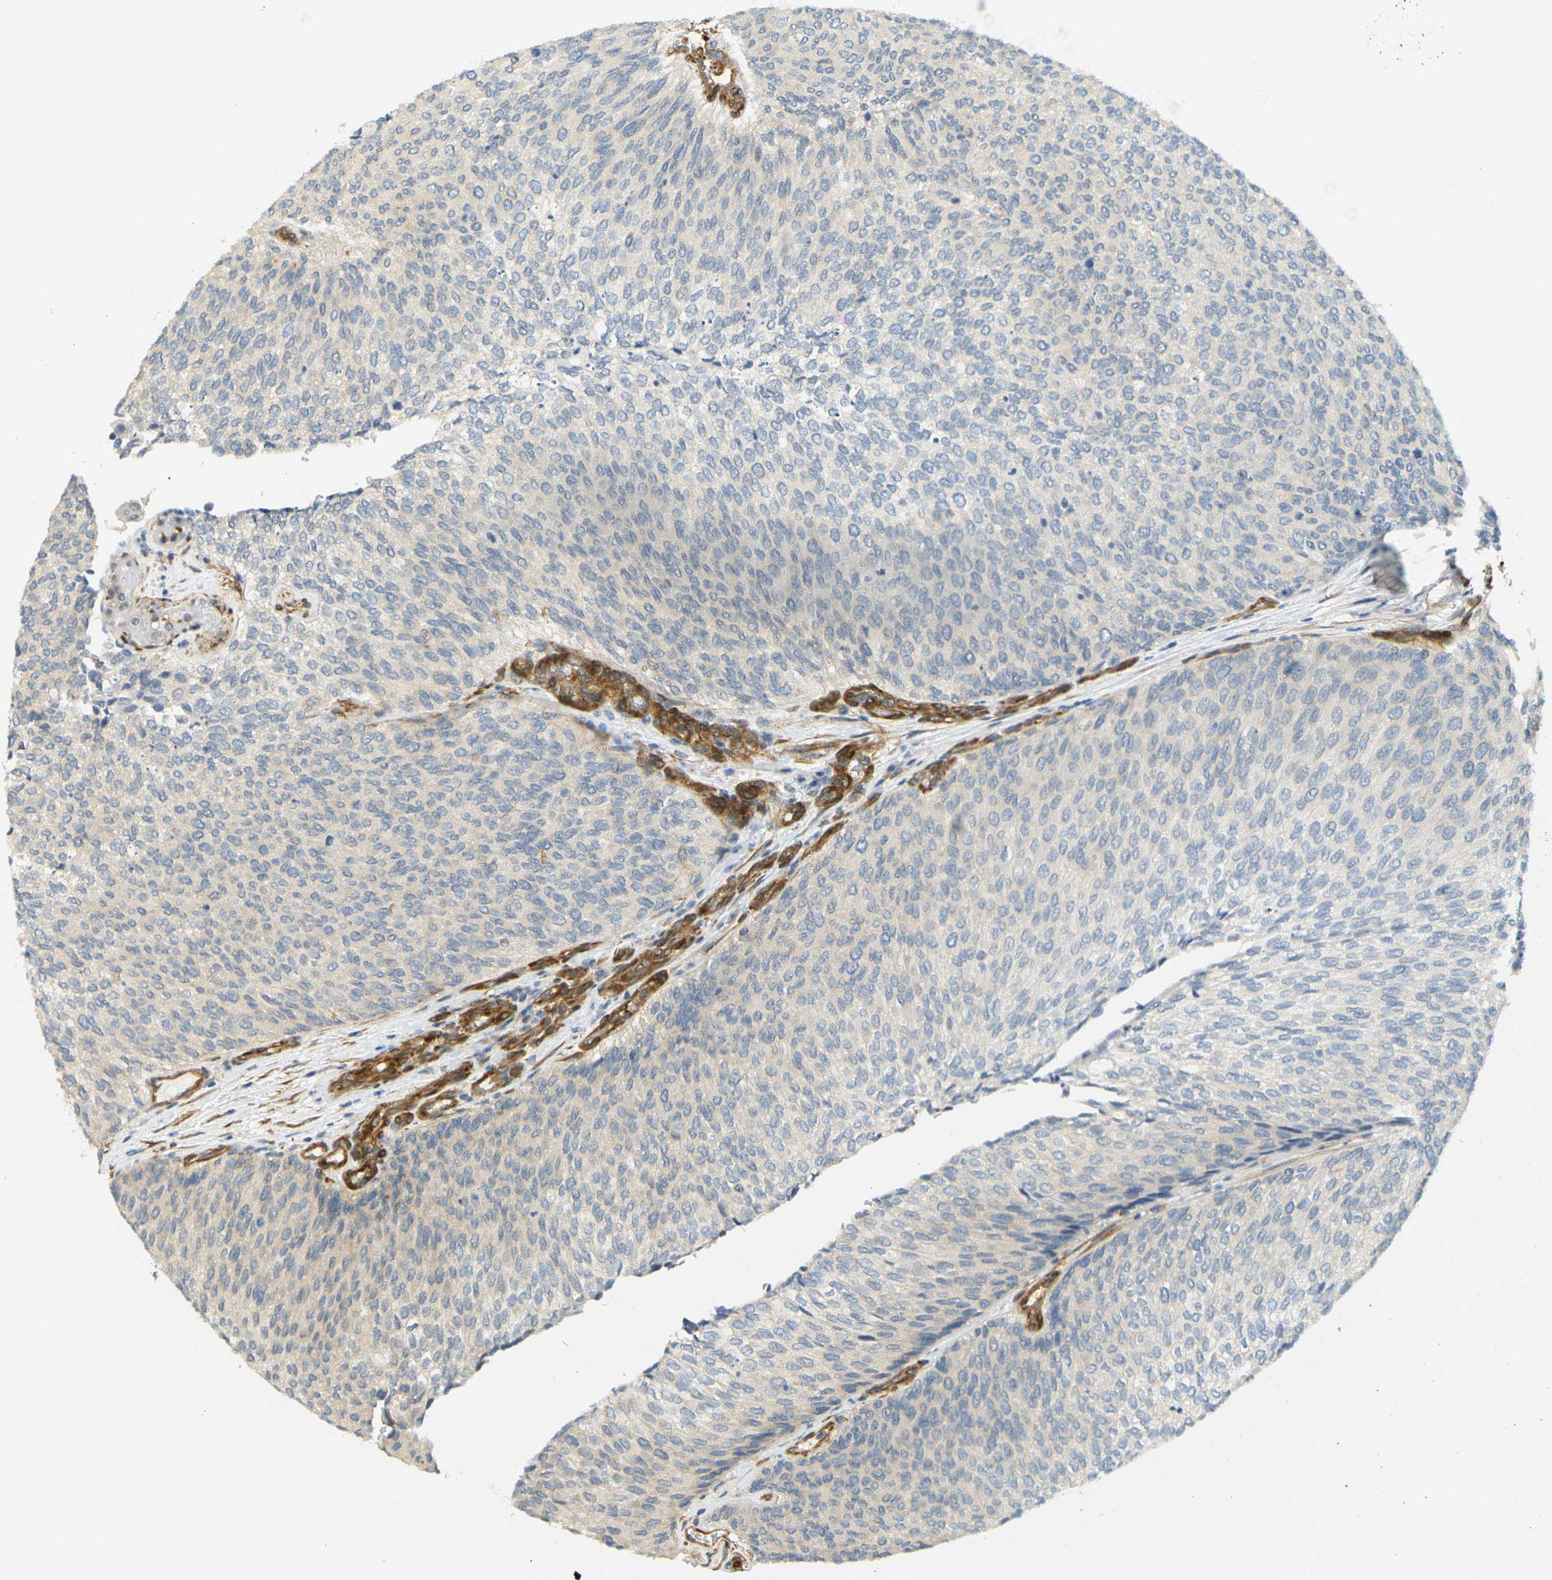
{"staining": {"intensity": "weak", "quantity": "<25%", "location": "cytoplasmic/membranous"}, "tissue": "urothelial cancer", "cell_type": "Tumor cells", "image_type": "cancer", "snomed": [{"axis": "morphology", "description": "Urothelial carcinoma, Low grade"}, {"axis": "topography", "description": "Urinary bladder"}], "caption": "An image of low-grade urothelial carcinoma stained for a protein exhibits no brown staining in tumor cells.", "gene": "CYTH3", "patient": {"sex": "female", "age": 79}}